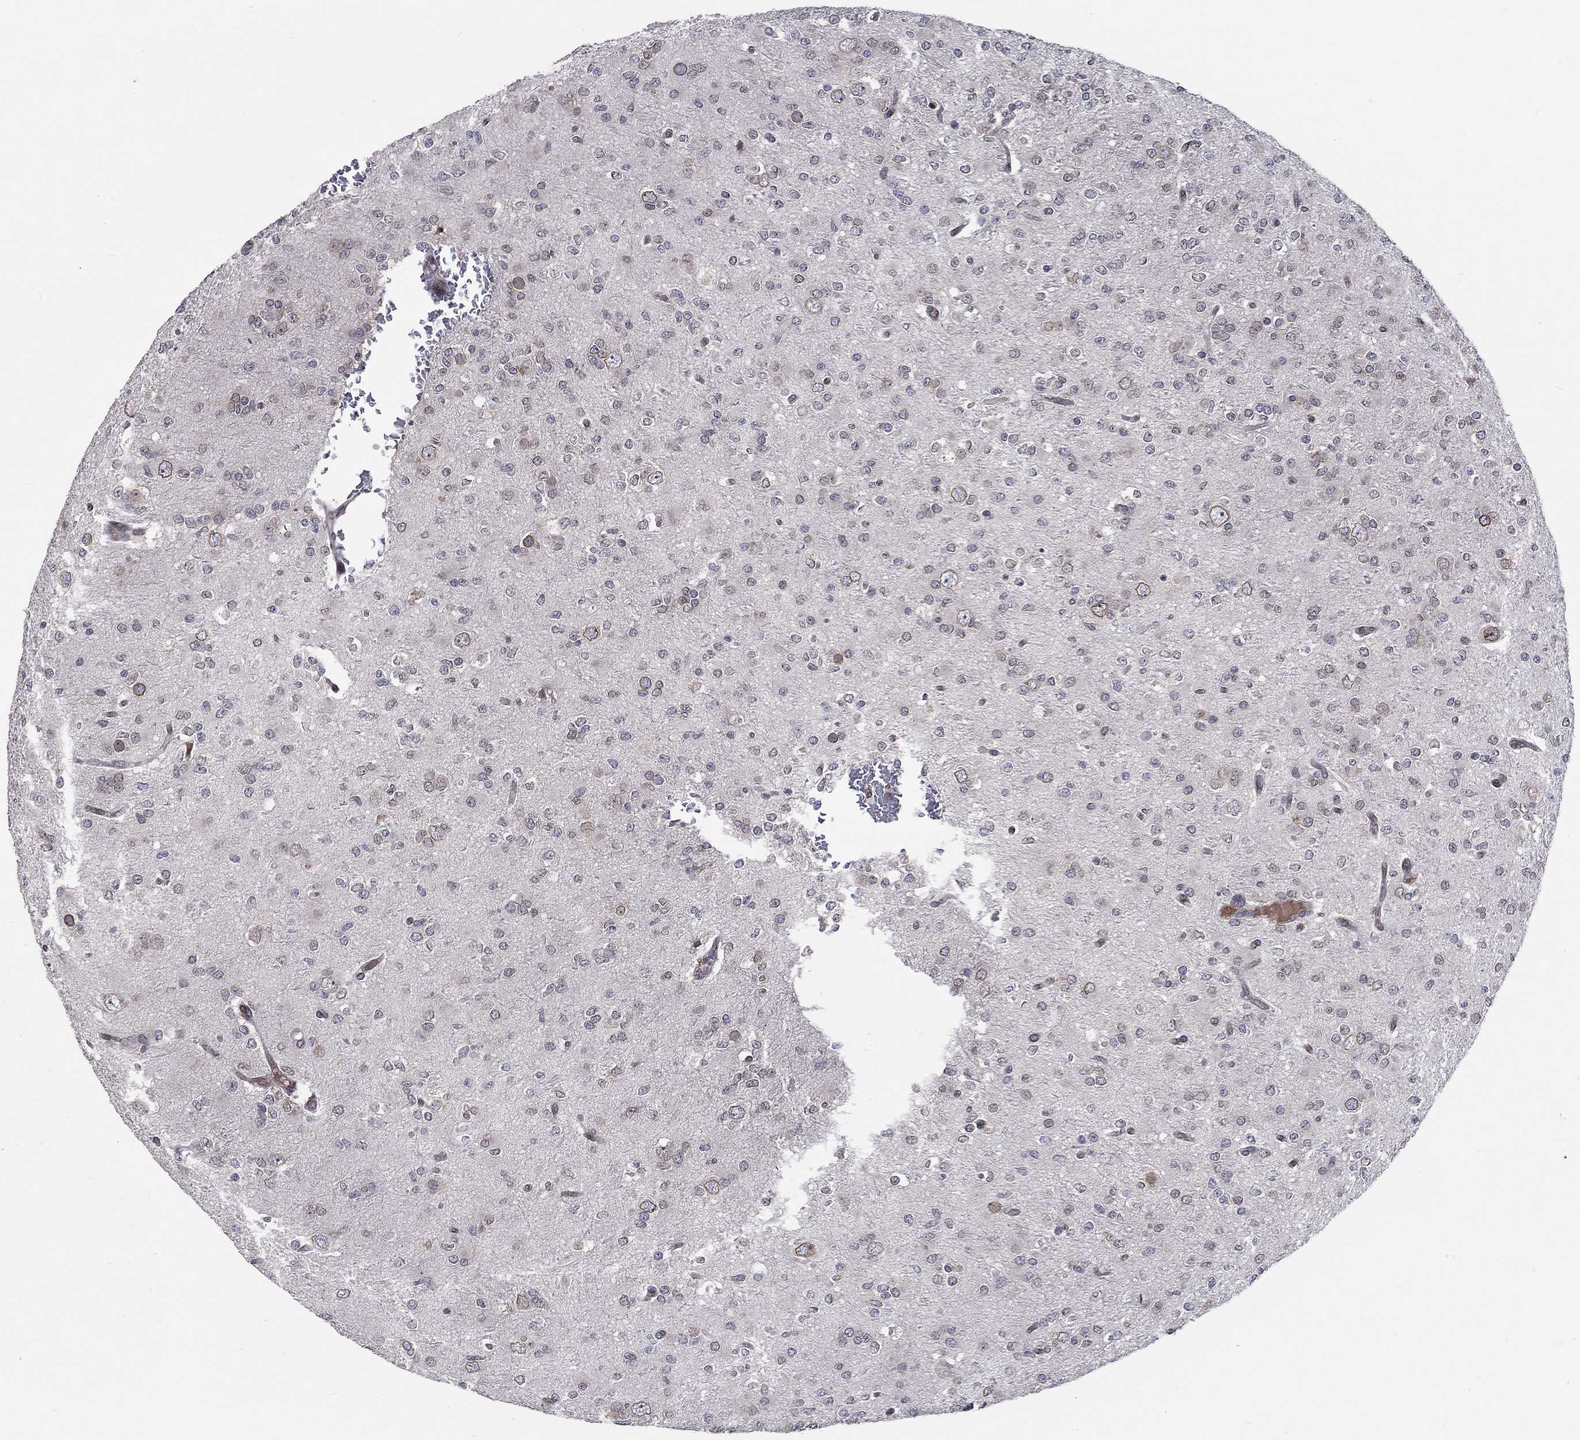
{"staining": {"intensity": "negative", "quantity": "none", "location": "none"}, "tissue": "glioma", "cell_type": "Tumor cells", "image_type": "cancer", "snomed": [{"axis": "morphology", "description": "Glioma, malignant, Low grade"}, {"axis": "topography", "description": "Brain"}], "caption": "An image of glioma stained for a protein reveals no brown staining in tumor cells.", "gene": "CETN3", "patient": {"sex": "male", "age": 27}}